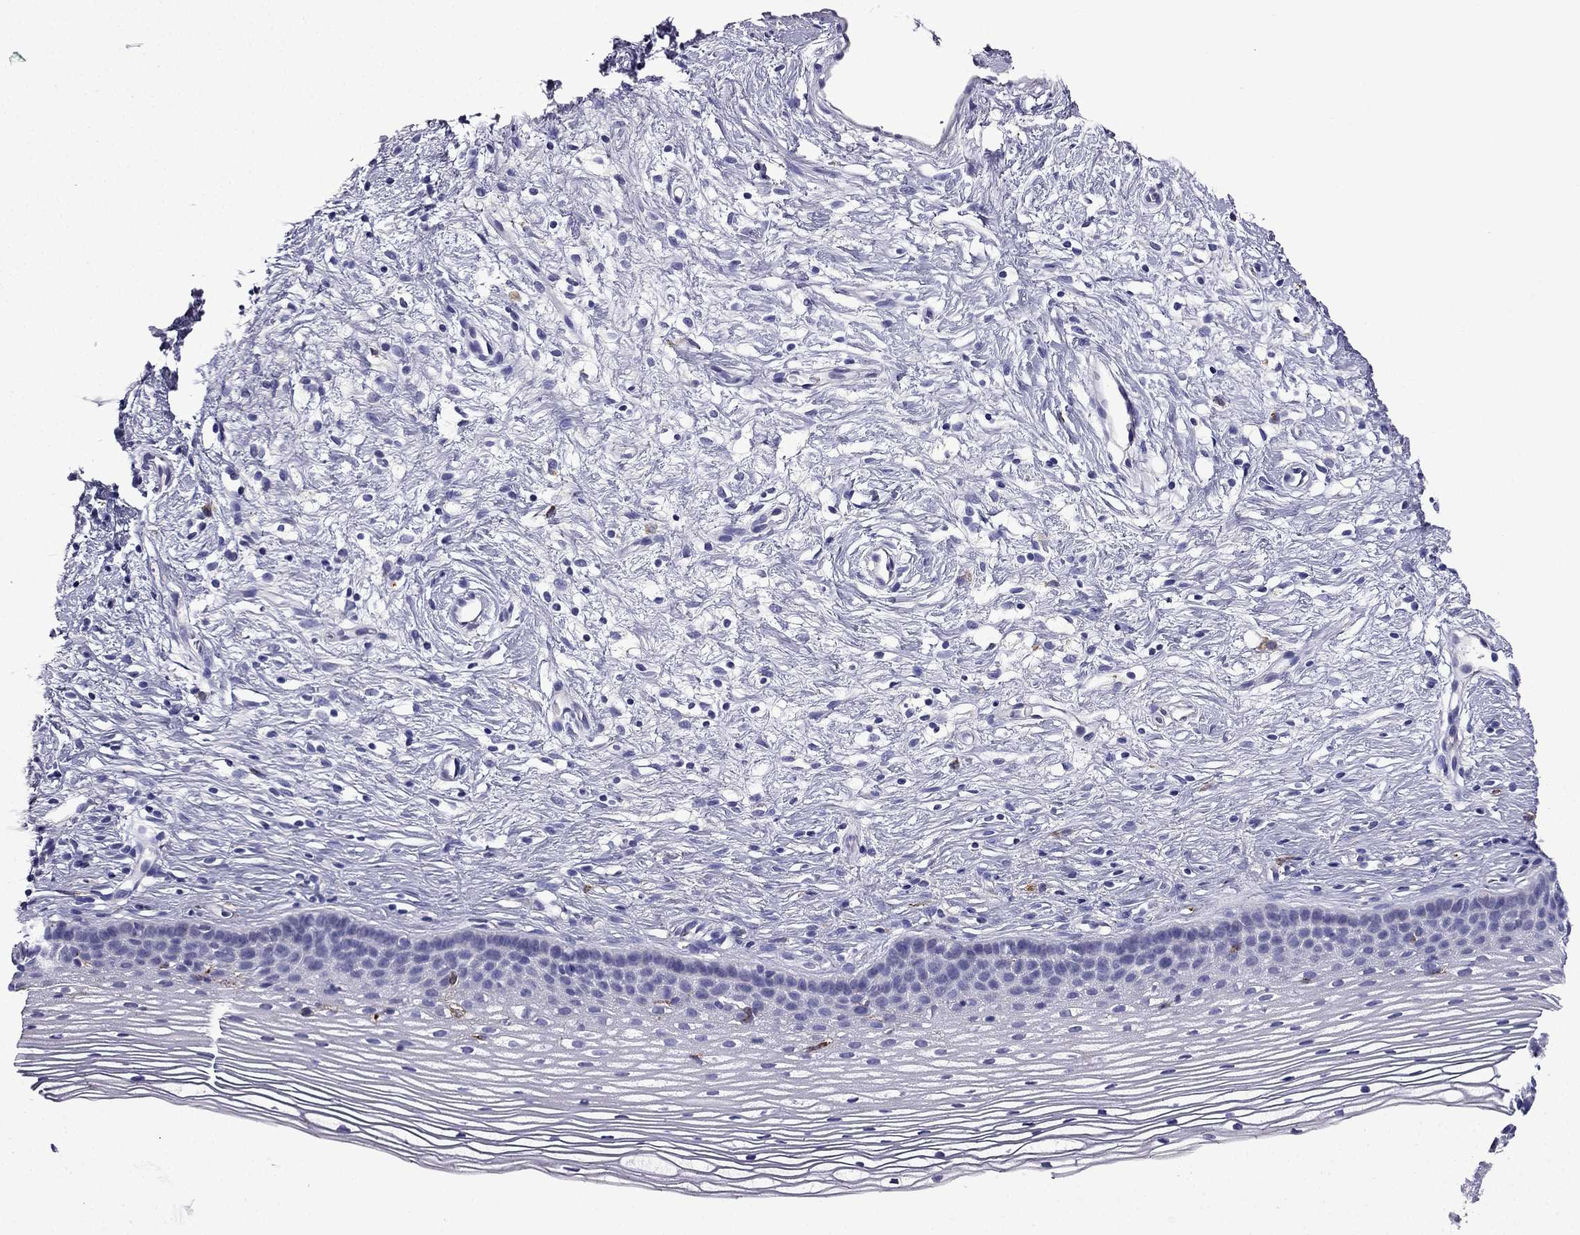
{"staining": {"intensity": "negative", "quantity": "none", "location": "none"}, "tissue": "cervix", "cell_type": "Glandular cells", "image_type": "normal", "snomed": [{"axis": "morphology", "description": "Normal tissue, NOS"}, {"axis": "topography", "description": "Cervix"}], "caption": "An IHC micrograph of normal cervix is shown. There is no staining in glandular cells of cervix.", "gene": "TSSK4", "patient": {"sex": "female", "age": 39}}